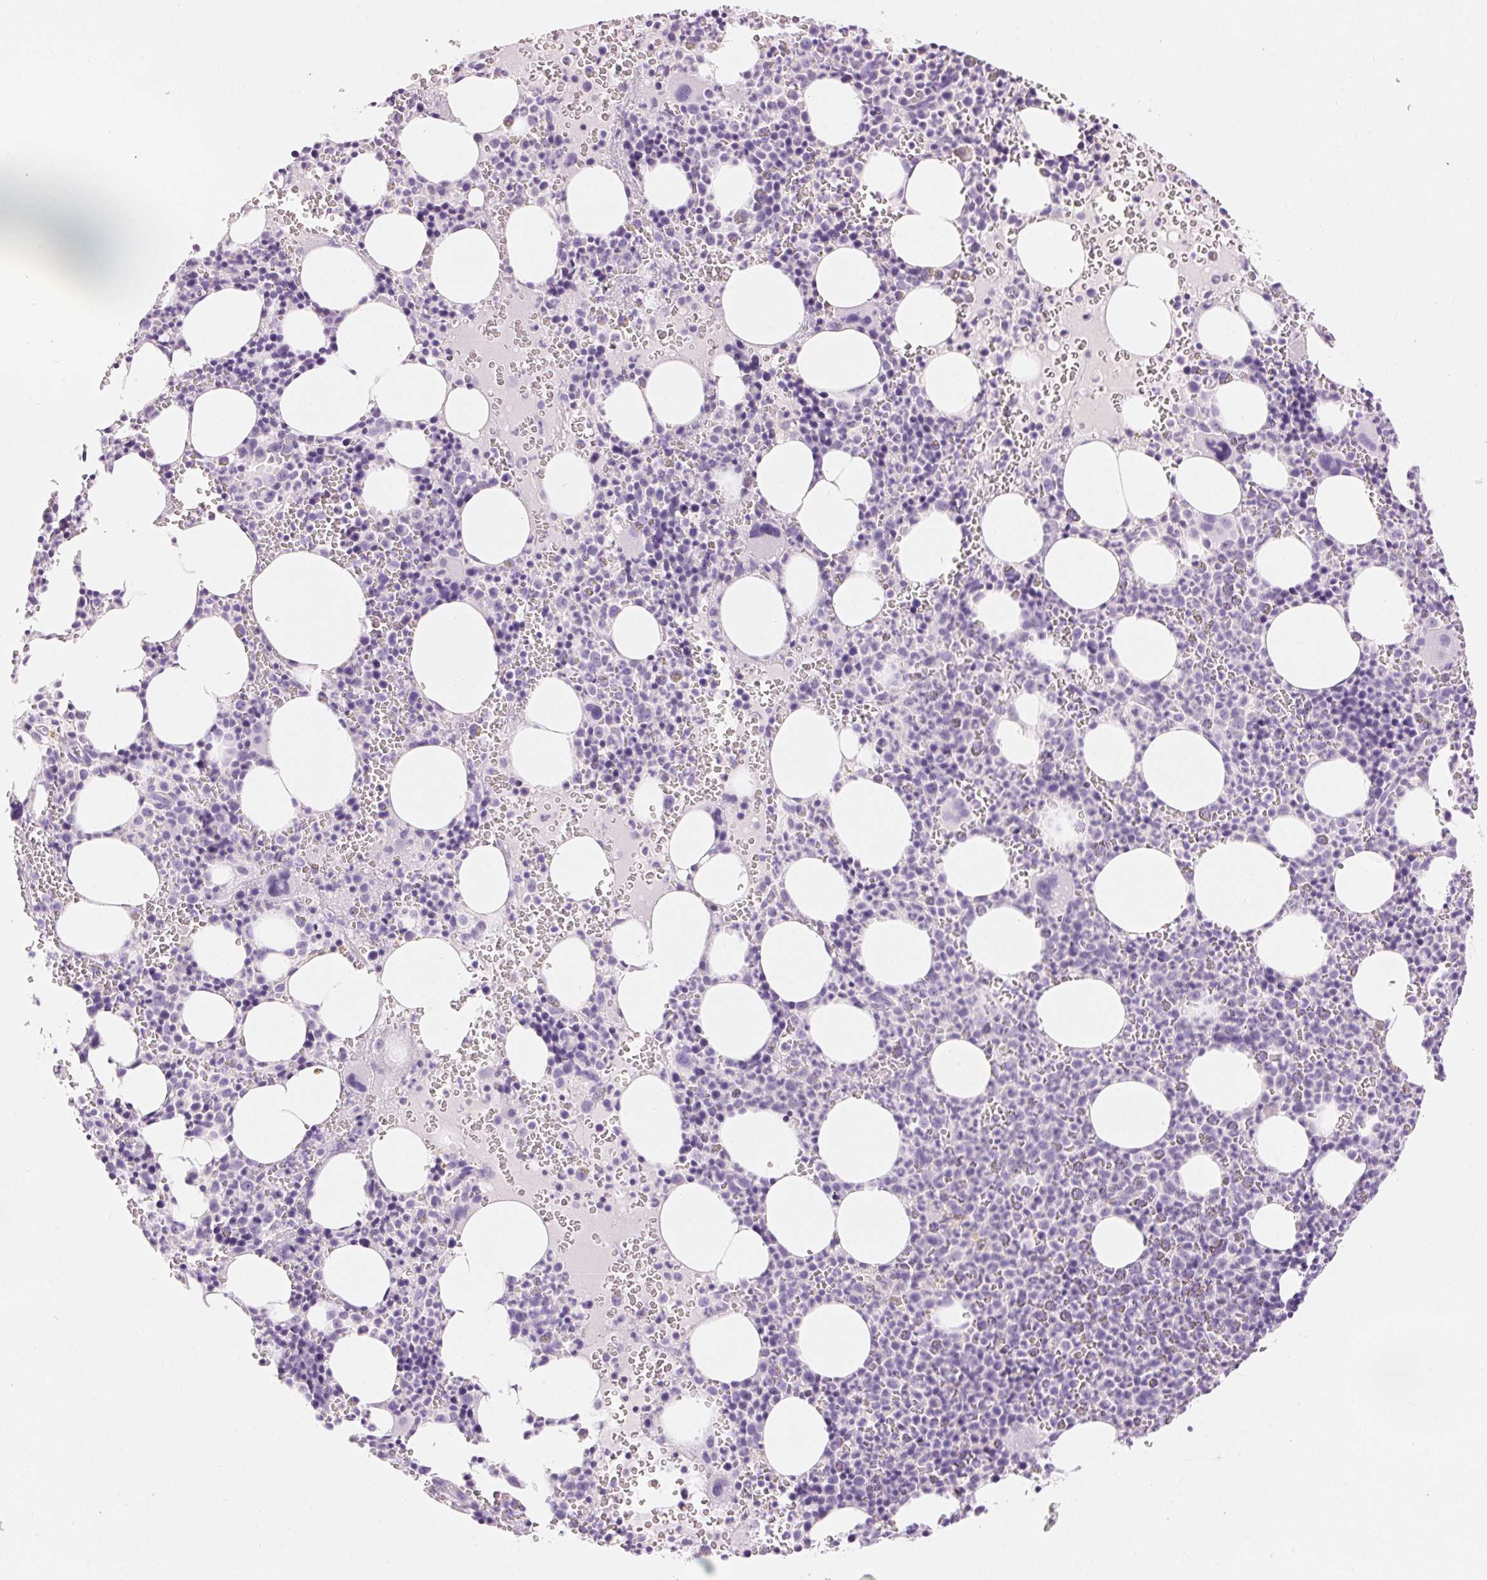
{"staining": {"intensity": "negative", "quantity": "none", "location": "none"}, "tissue": "bone marrow", "cell_type": "Hematopoietic cells", "image_type": "normal", "snomed": [{"axis": "morphology", "description": "Normal tissue, NOS"}, {"axis": "topography", "description": "Bone marrow"}], "caption": "IHC micrograph of benign bone marrow: human bone marrow stained with DAB displays no significant protein positivity in hematopoietic cells. The staining is performed using DAB (3,3'-diaminobenzidine) brown chromogen with nuclei counter-stained in using hematoxylin.", "gene": "CLDN16", "patient": {"sex": "male", "age": 63}}